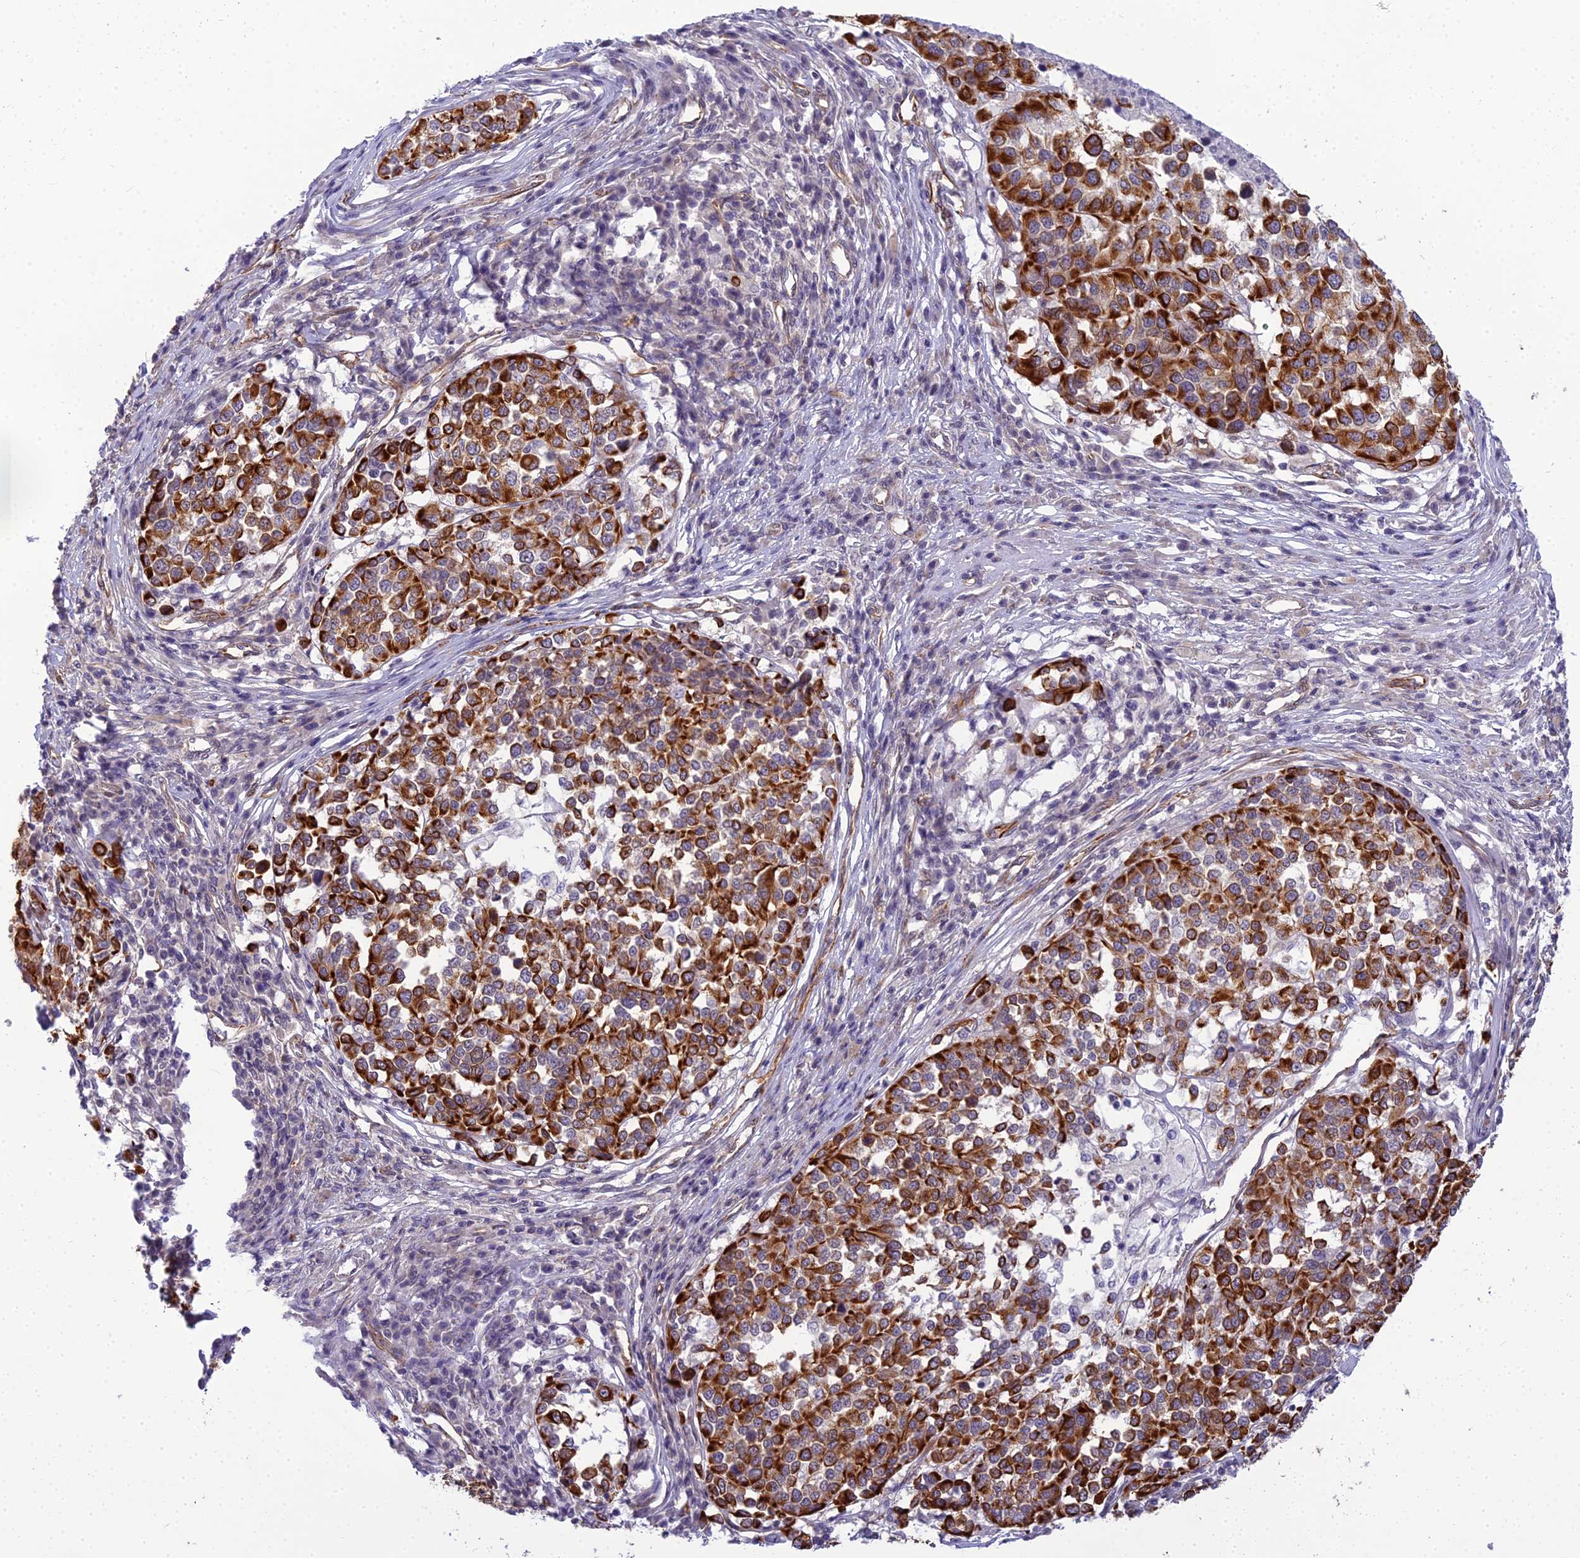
{"staining": {"intensity": "strong", "quantity": ">75%", "location": "cytoplasmic/membranous"}, "tissue": "melanoma", "cell_type": "Tumor cells", "image_type": "cancer", "snomed": [{"axis": "morphology", "description": "Malignant melanoma, Metastatic site"}, {"axis": "topography", "description": "Lymph node"}], "caption": "Brown immunohistochemical staining in melanoma shows strong cytoplasmic/membranous expression in approximately >75% of tumor cells.", "gene": "RGL3", "patient": {"sex": "male", "age": 44}}